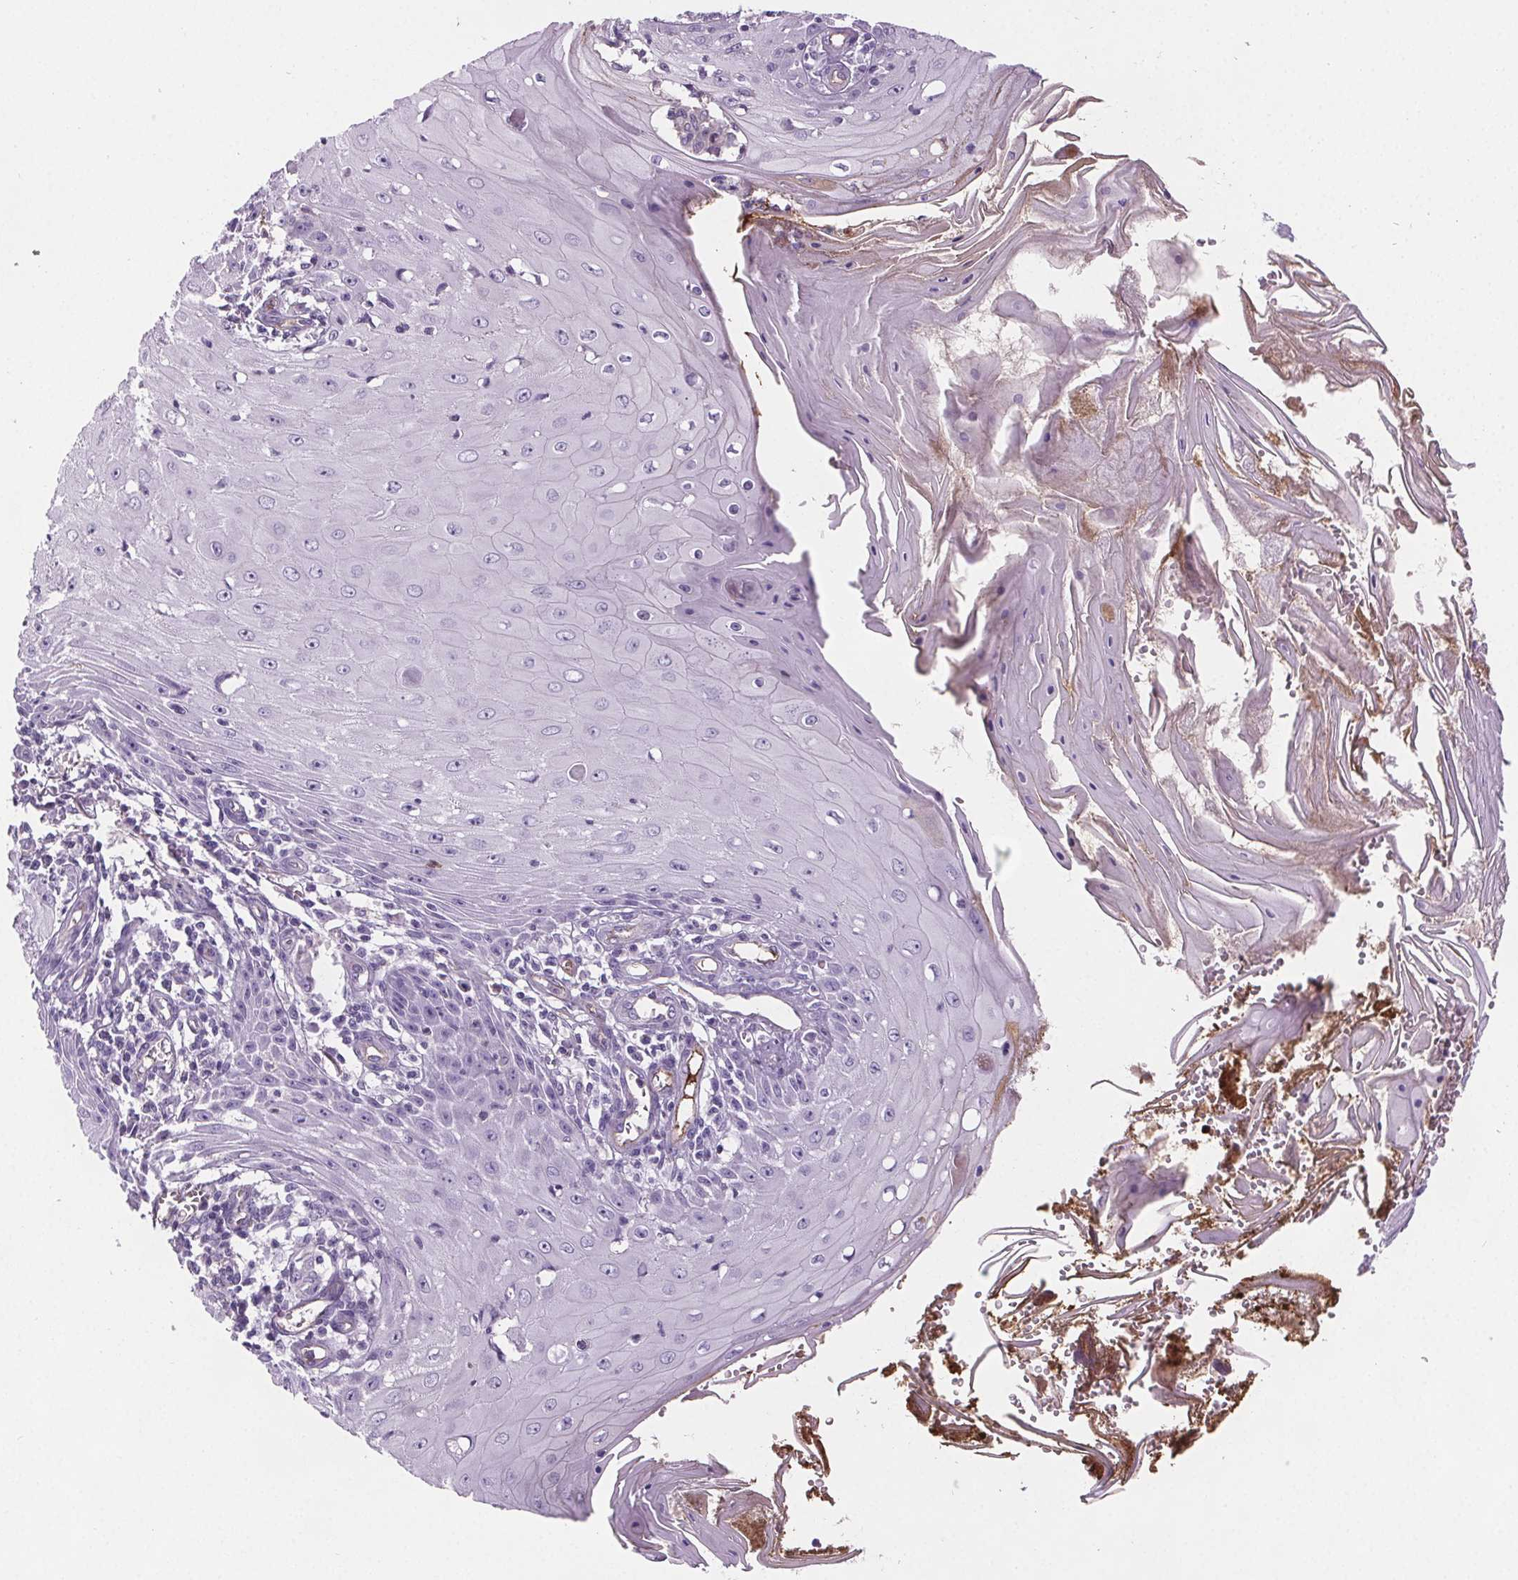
{"staining": {"intensity": "negative", "quantity": "none", "location": "none"}, "tissue": "skin cancer", "cell_type": "Tumor cells", "image_type": "cancer", "snomed": [{"axis": "morphology", "description": "Squamous cell carcinoma, NOS"}, {"axis": "topography", "description": "Skin"}], "caption": "A photomicrograph of squamous cell carcinoma (skin) stained for a protein exhibits no brown staining in tumor cells.", "gene": "CD5L", "patient": {"sex": "female", "age": 73}}